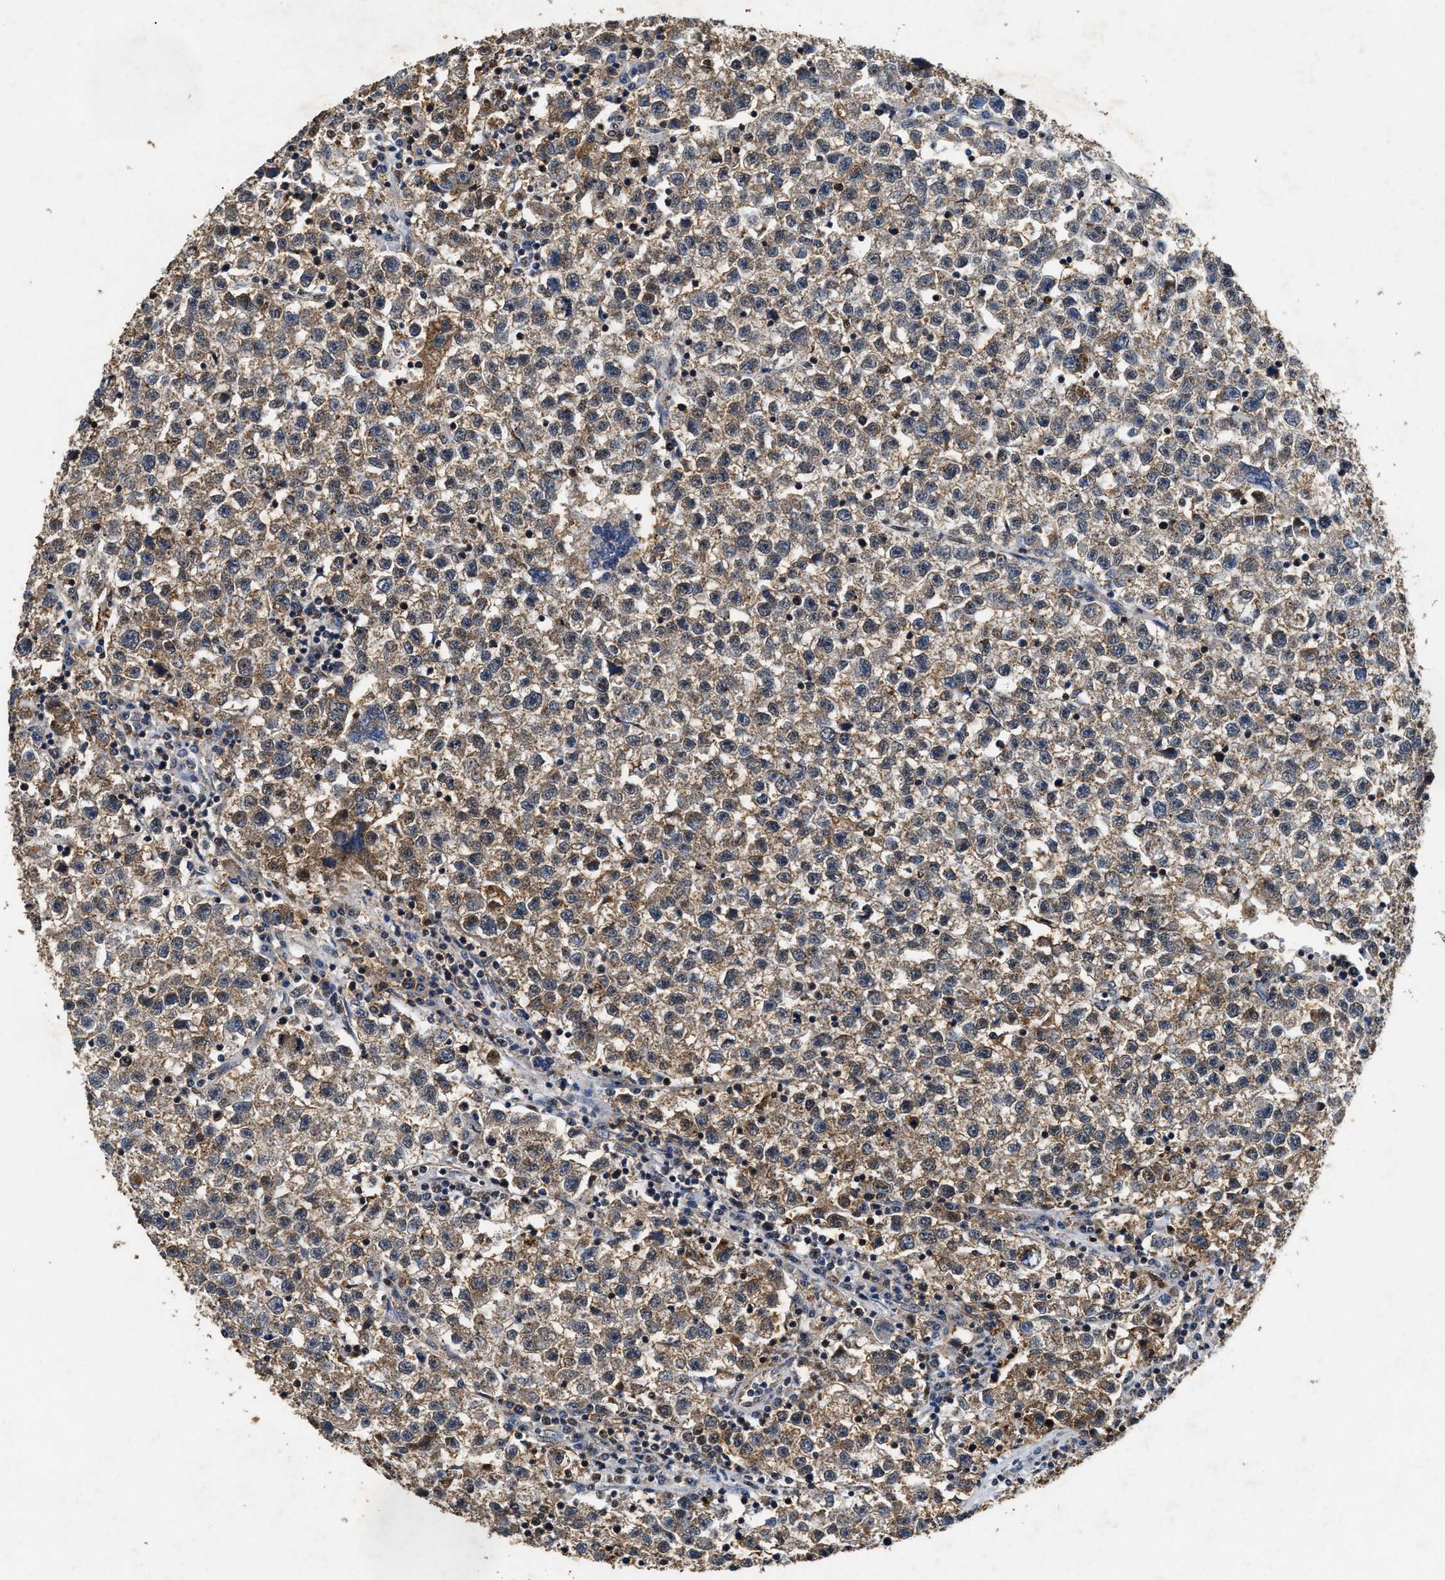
{"staining": {"intensity": "weak", "quantity": ">75%", "location": "cytoplasmic/membranous"}, "tissue": "testis cancer", "cell_type": "Tumor cells", "image_type": "cancer", "snomed": [{"axis": "morphology", "description": "Seminoma, NOS"}, {"axis": "topography", "description": "Testis"}], "caption": "This micrograph reveals IHC staining of human seminoma (testis), with low weak cytoplasmic/membranous expression in about >75% of tumor cells.", "gene": "ACOX1", "patient": {"sex": "male", "age": 22}}